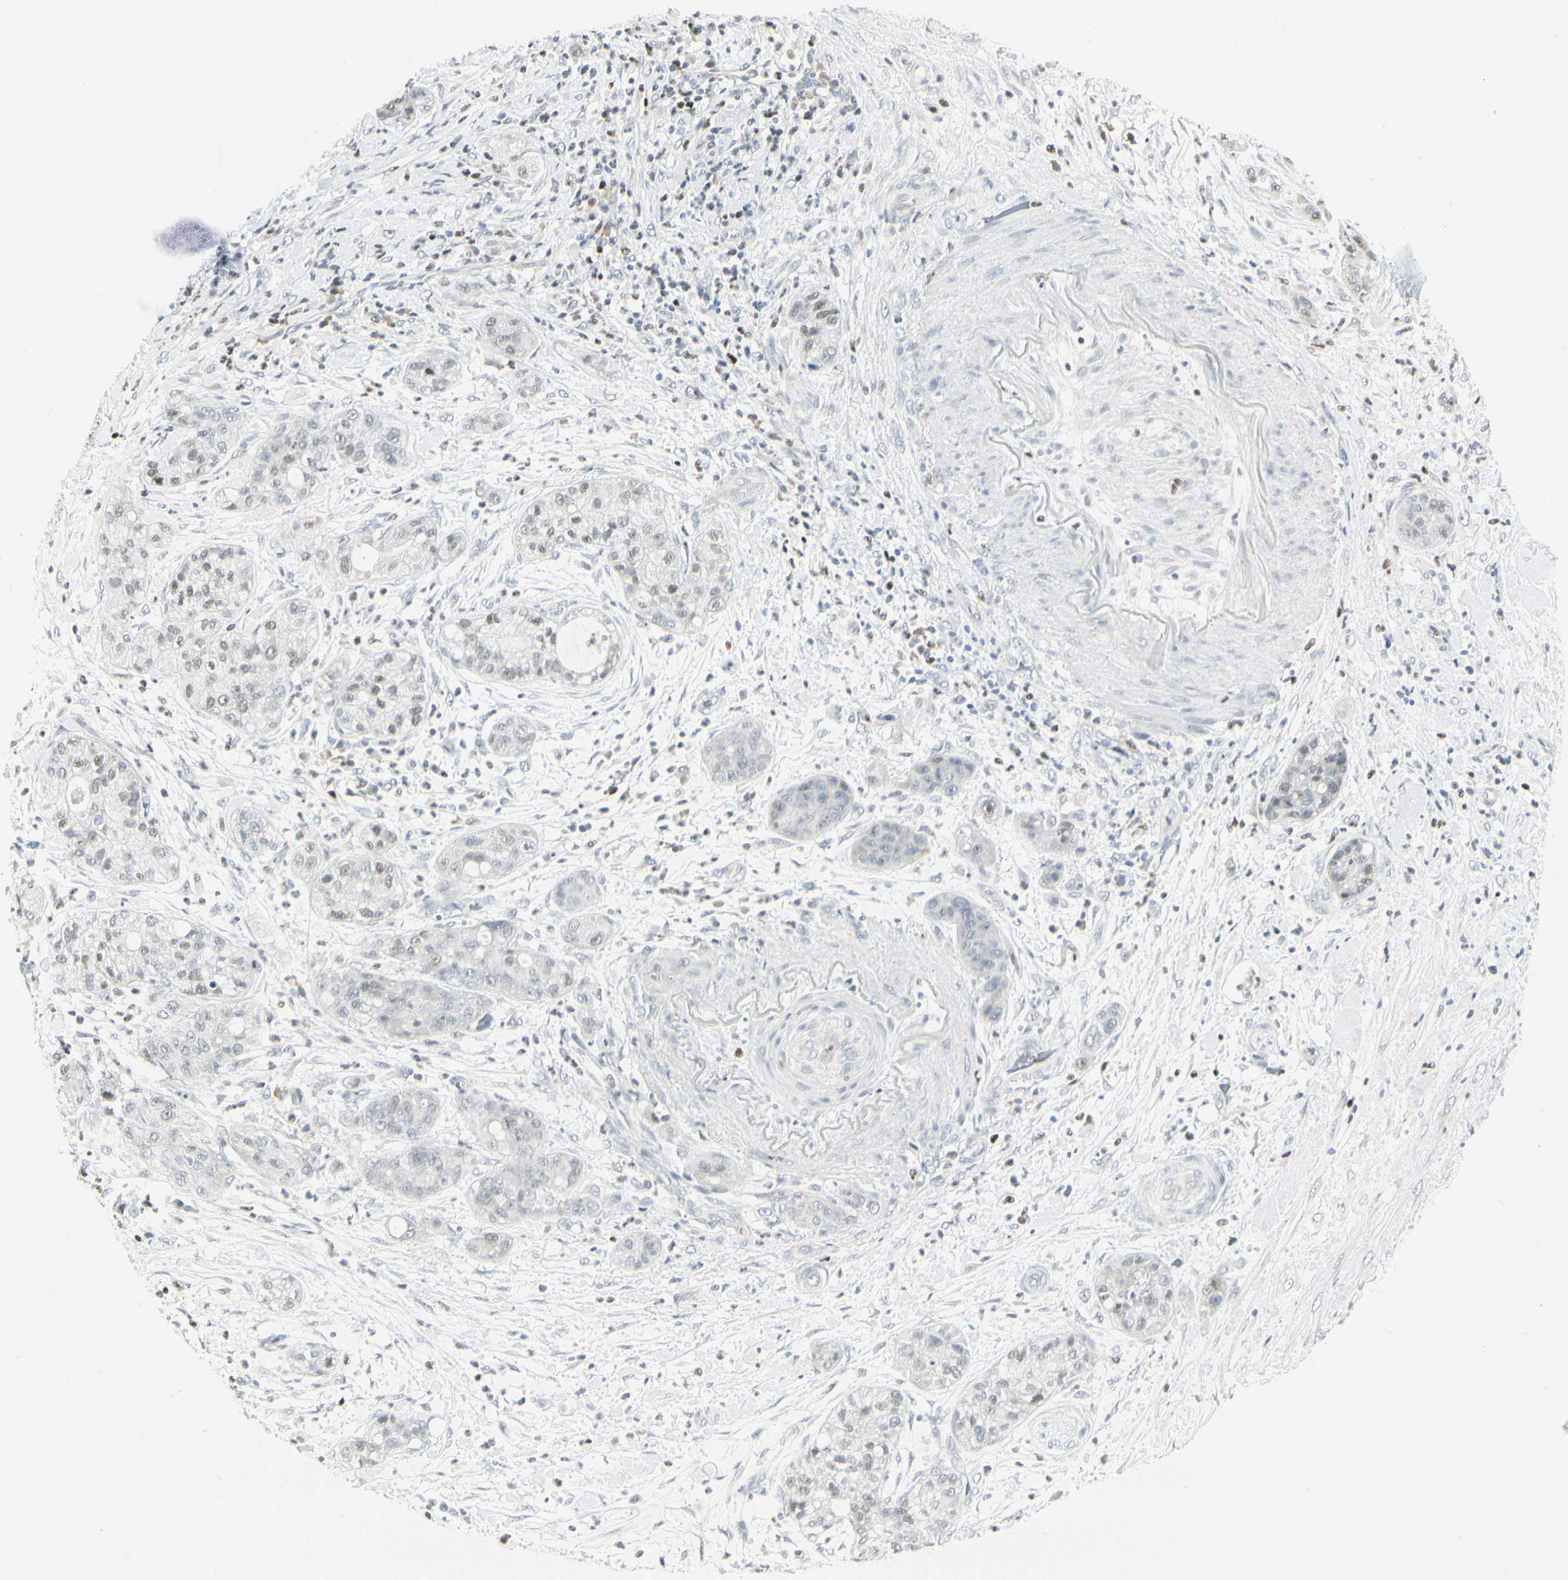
{"staining": {"intensity": "weak", "quantity": "<25%", "location": "nuclear"}, "tissue": "pancreatic cancer", "cell_type": "Tumor cells", "image_type": "cancer", "snomed": [{"axis": "morphology", "description": "Adenocarcinoma, NOS"}, {"axis": "topography", "description": "Pancreas"}], "caption": "Immunohistochemistry micrograph of neoplastic tissue: human pancreatic cancer stained with DAB shows no significant protein staining in tumor cells.", "gene": "ZBTB7B", "patient": {"sex": "female", "age": 78}}